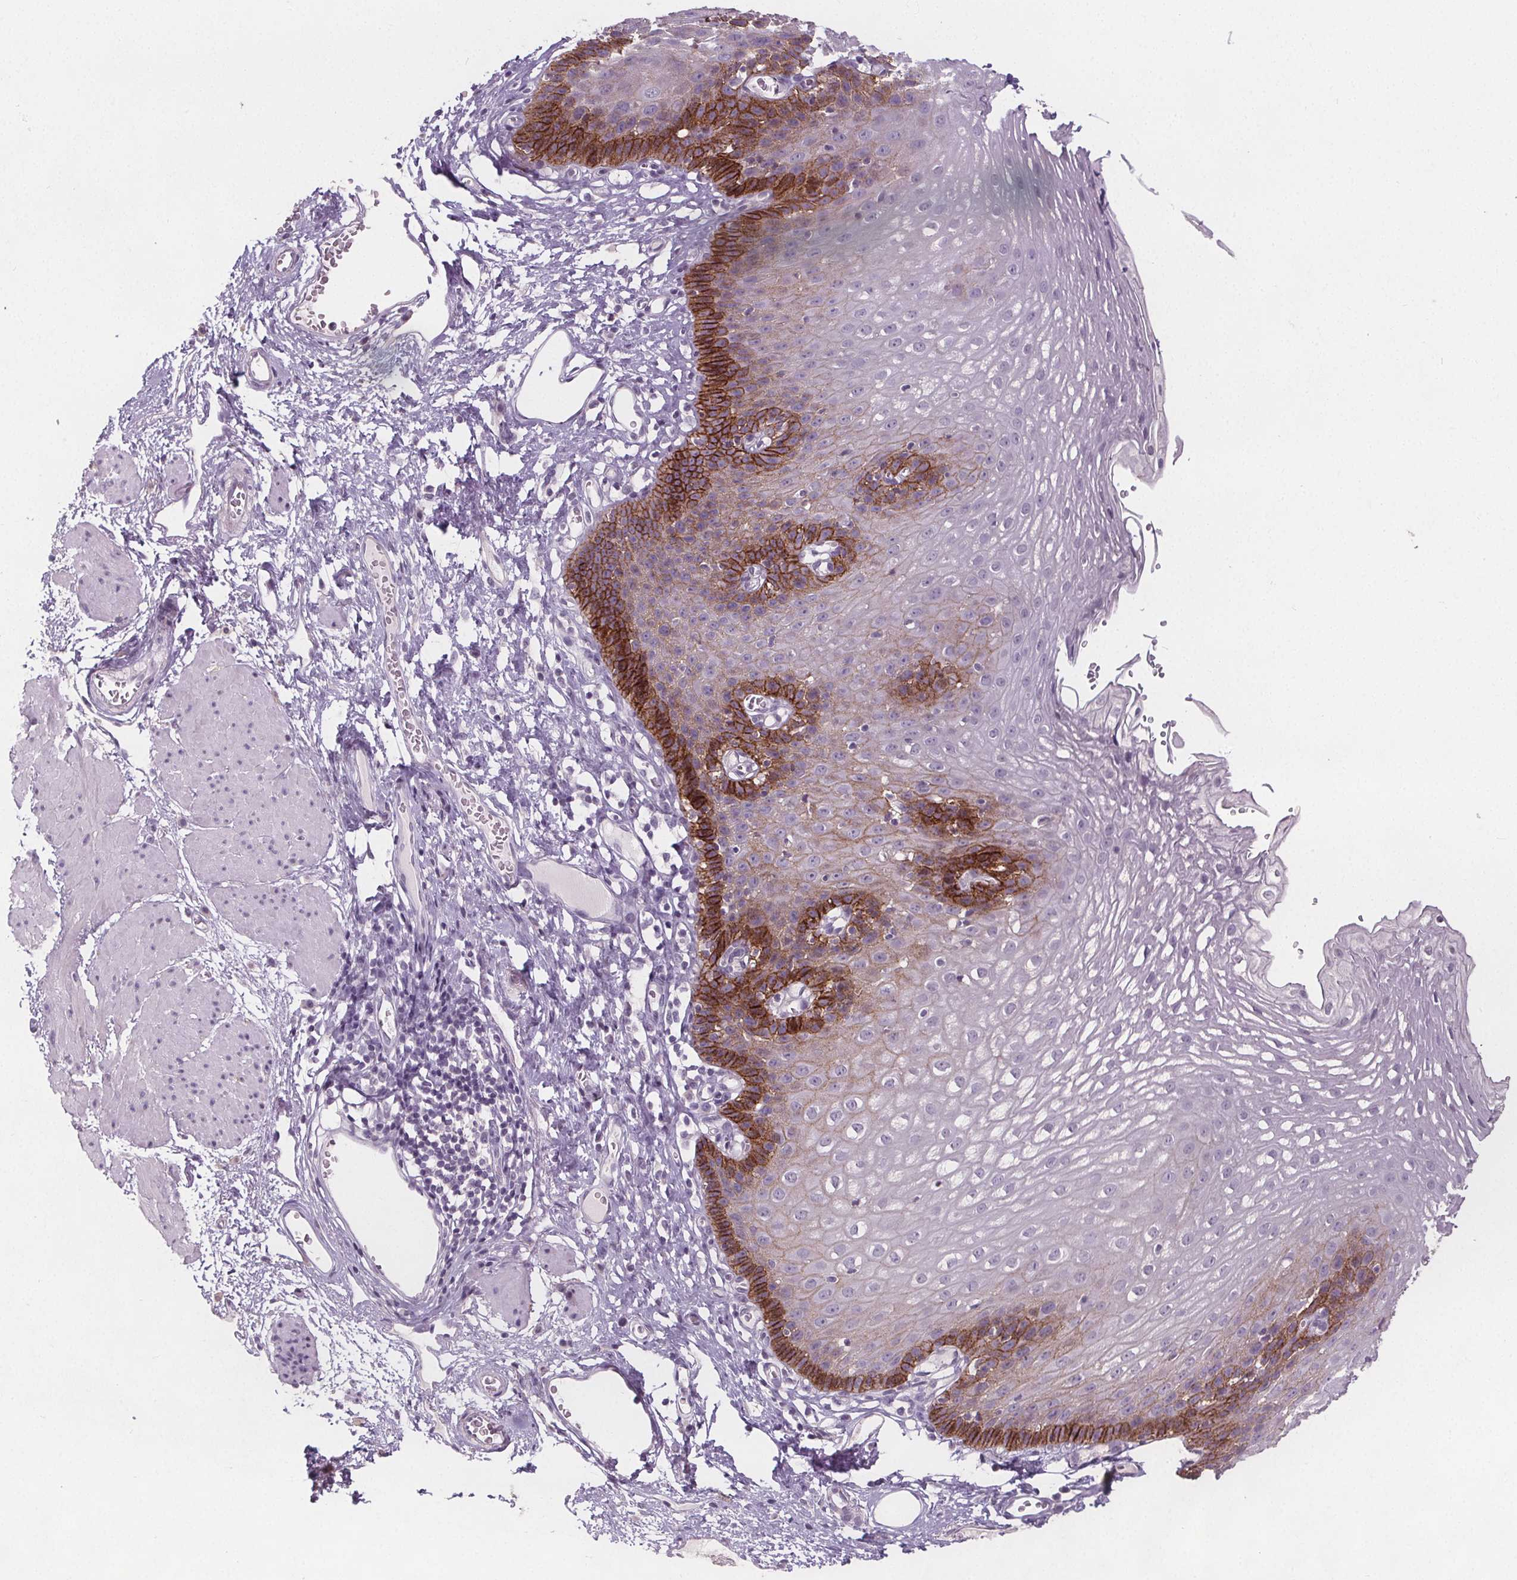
{"staining": {"intensity": "strong", "quantity": "<25%", "location": "cytoplasmic/membranous"}, "tissue": "esophagus", "cell_type": "Squamous epithelial cells", "image_type": "normal", "snomed": [{"axis": "morphology", "description": "Normal tissue, NOS"}, {"axis": "topography", "description": "Esophagus"}], "caption": "Squamous epithelial cells demonstrate medium levels of strong cytoplasmic/membranous positivity in about <25% of cells in benign human esophagus. Immunohistochemistry (ihc) stains the protein of interest in brown and the nuclei are stained blue.", "gene": "ATP1A1", "patient": {"sex": "male", "age": 72}}